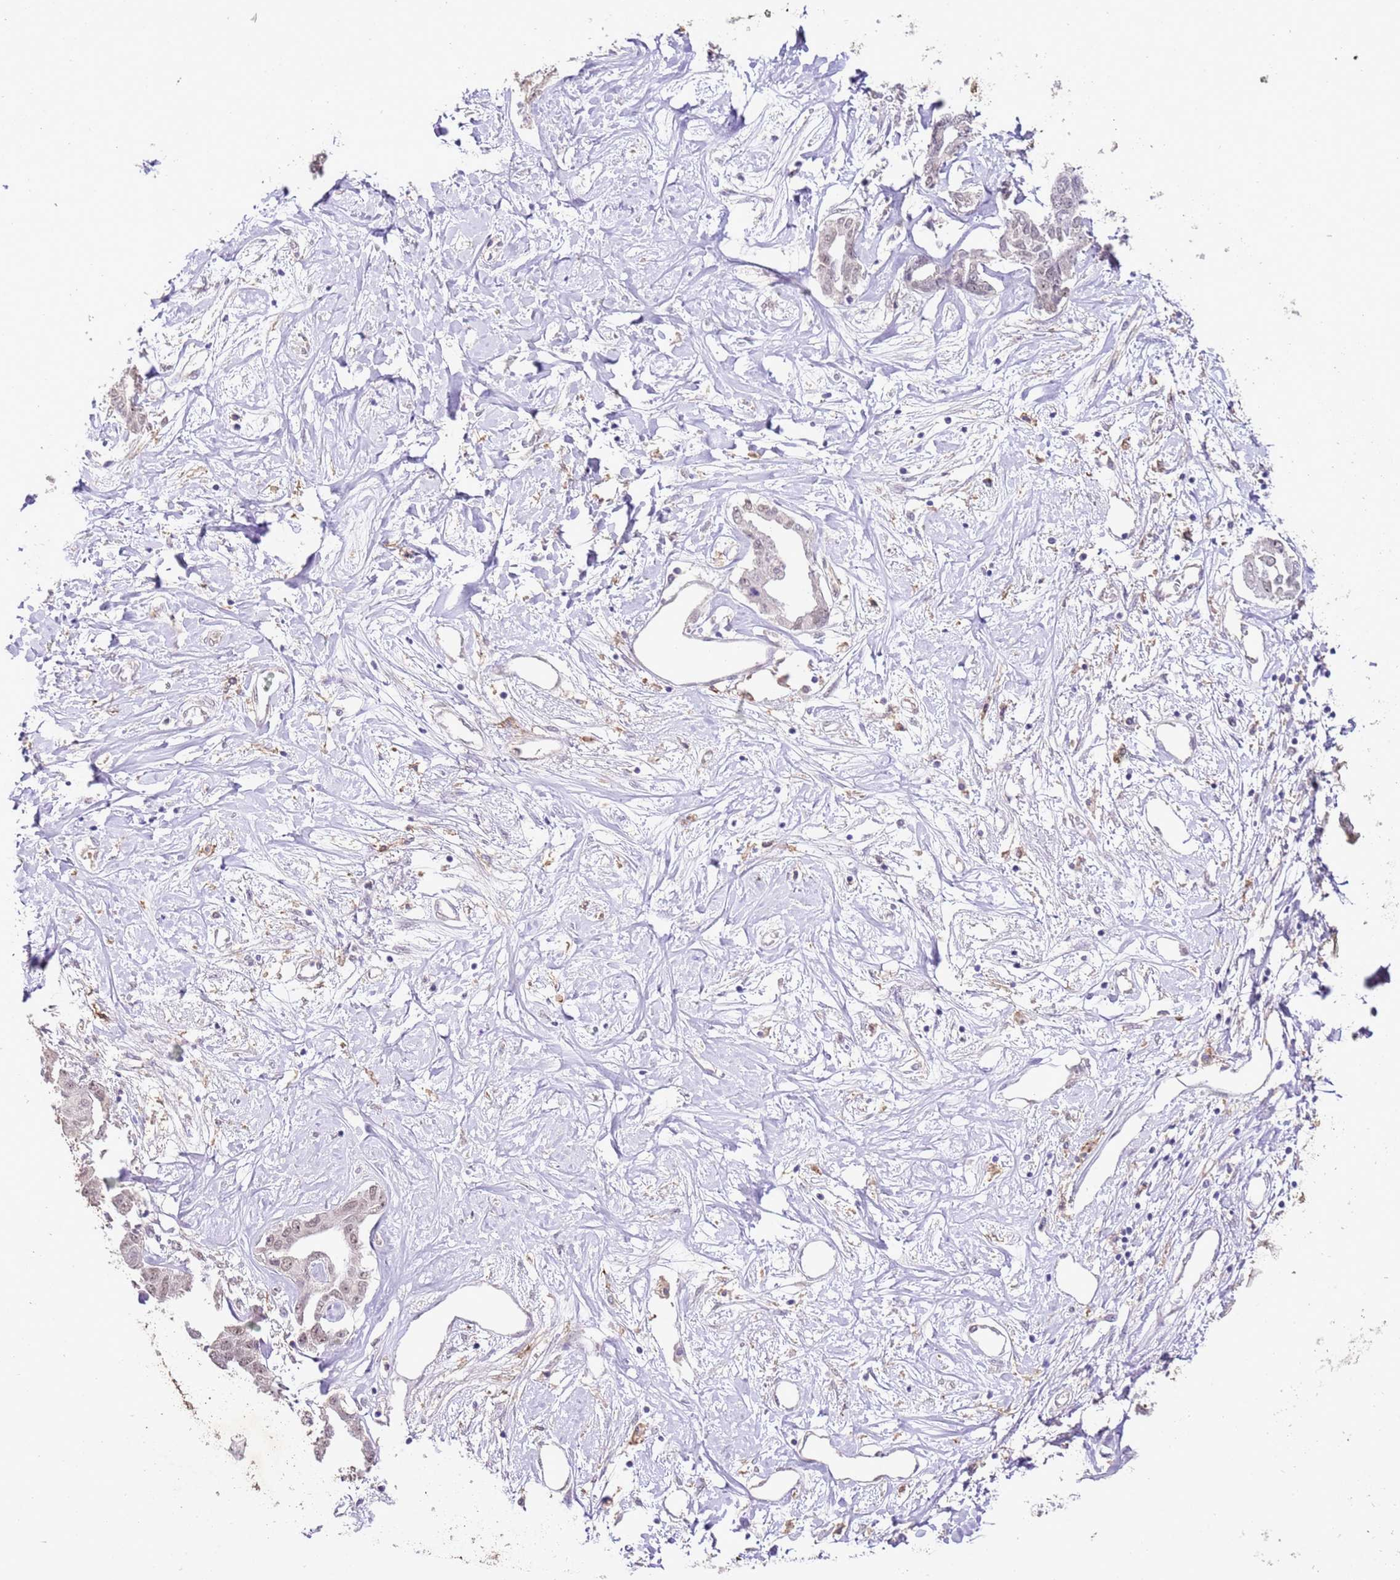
{"staining": {"intensity": "weak", "quantity": "25%-75%", "location": "nuclear"}, "tissue": "liver cancer", "cell_type": "Tumor cells", "image_type": "cancer", "snomed": [{"axis": "morphology", "description": "Cholangiocarcinoma"}, {"axis": "topography", "description": "Liver"}], "caption": "An image of liver cancer (cholangiocarcinoma) stained for a protein displays weak nuclear brown staining in tumor cells.", "gene": "IZUMO4", "patient": {"sex": "male", "age": 59}}